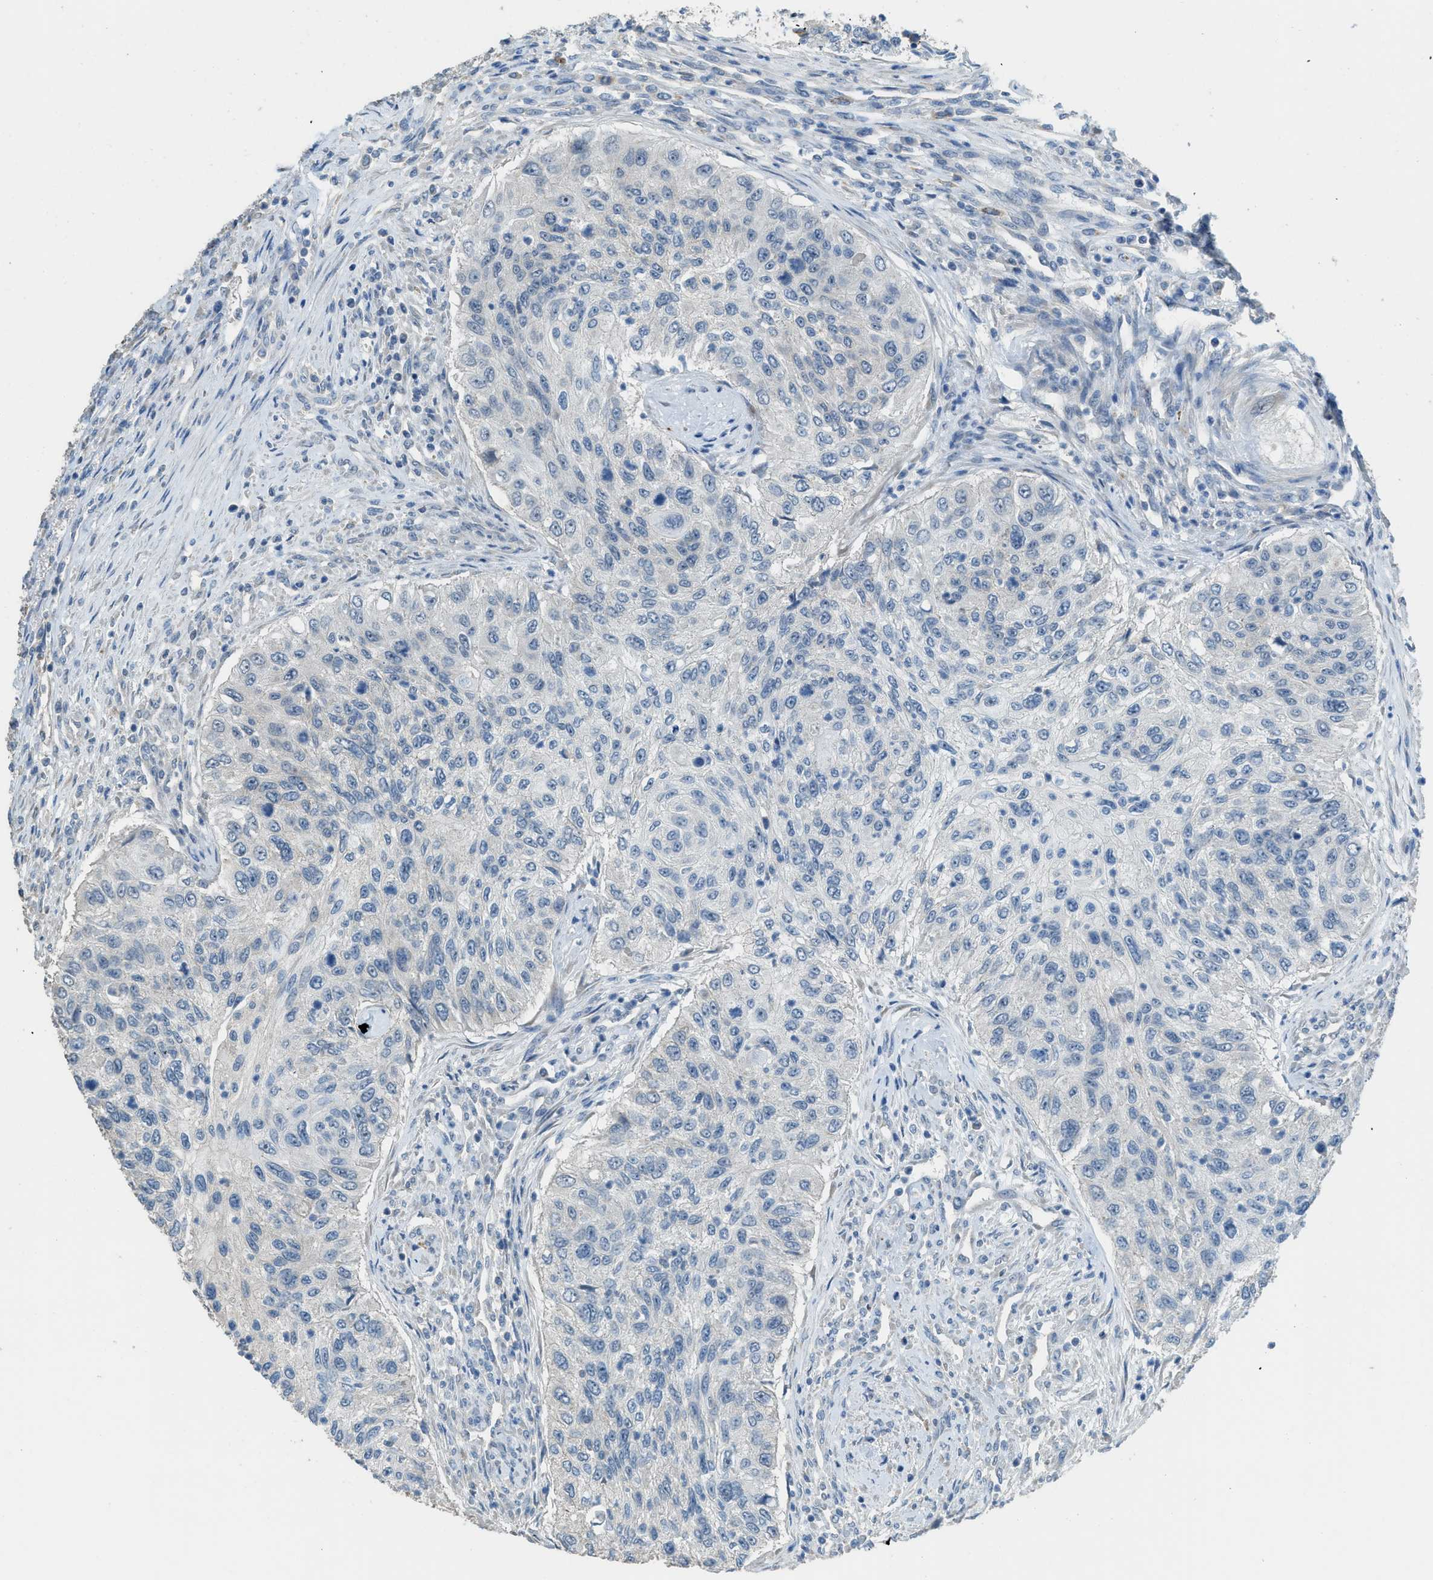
{"staining": {"intensity": "negative", "quantity": "none", "location": "none"}, "tissue": "urothelial cancer", "cell_type": "Tumor cells", "image_type": "cancer", "snomed": [{"axis": "morphology", "description": "Urothelial carcinoma, High grade"}, {"axis": "topography", "description": "Urinary bladder"}], "caption": "IHC micrograph of neoplastic tissue: human high-grade urothelial carcinoma stained with DAB (3,3'-diaminobenzidine) displays no significant protein staining in tumor cells. (DAB immunohistochemistry visualized using brightfield microscopy, high magnification).", "gene": "TIMD4", "patient": {"sex": "female", "age": 60}}